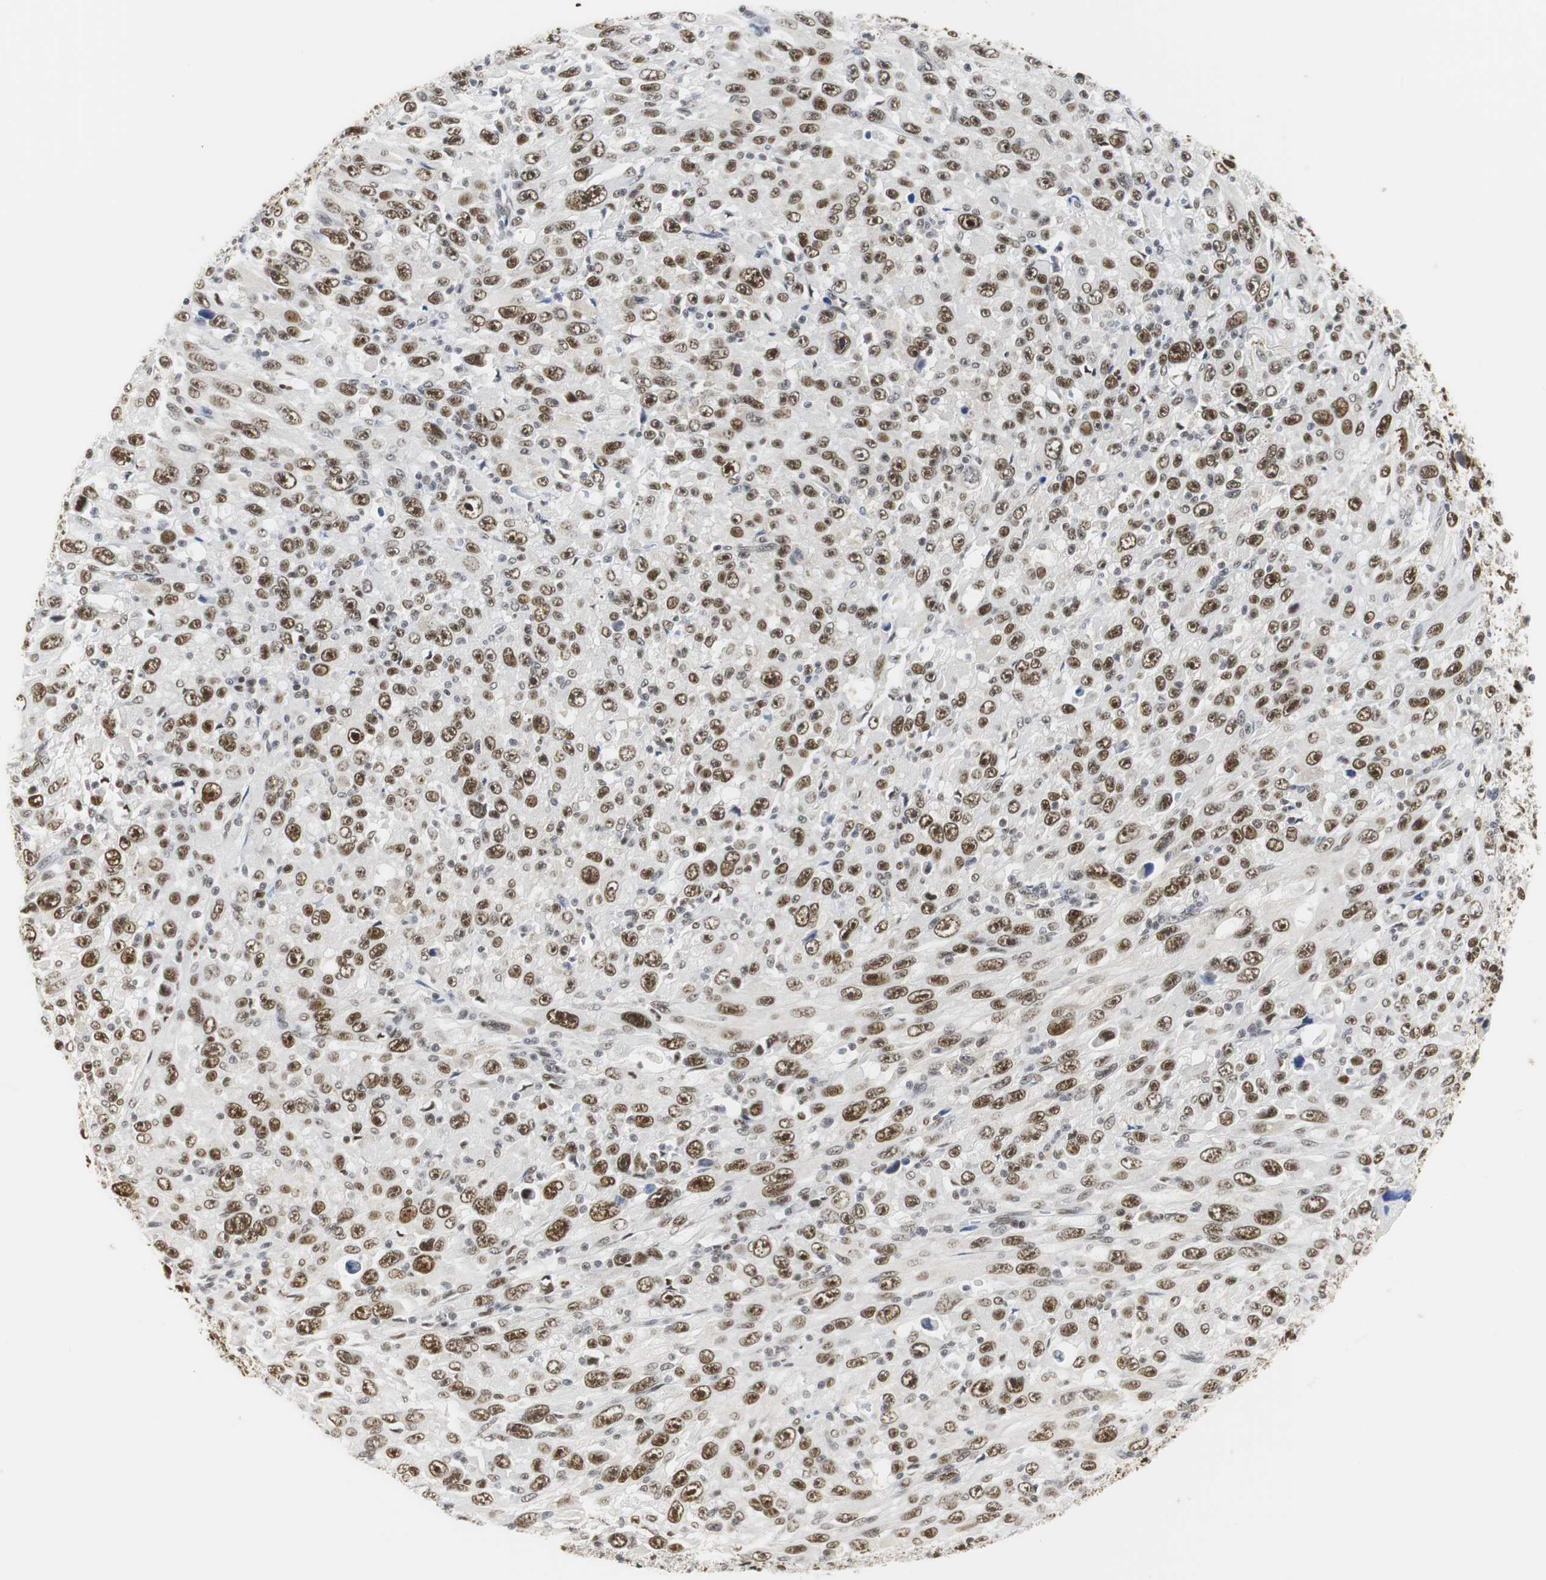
{"staining": {"intensity": "strong", "quantity": ">75%", "location": "nuclear"}, "tissue": "melanoma", "cell_type": "Tumor cells", "image_type": "cancer", "snomed": [{"axis": "morphology", "description": "Malignant melanoma, Metastatic site"}, {"axis": "topography", "description": "Skin"}], "caption": "Human melanoma stained with a protein marker shows strong staining in tumor cells.", "gene": "ZFC3H1", "patient": {"sex": "female", "age": 56}}